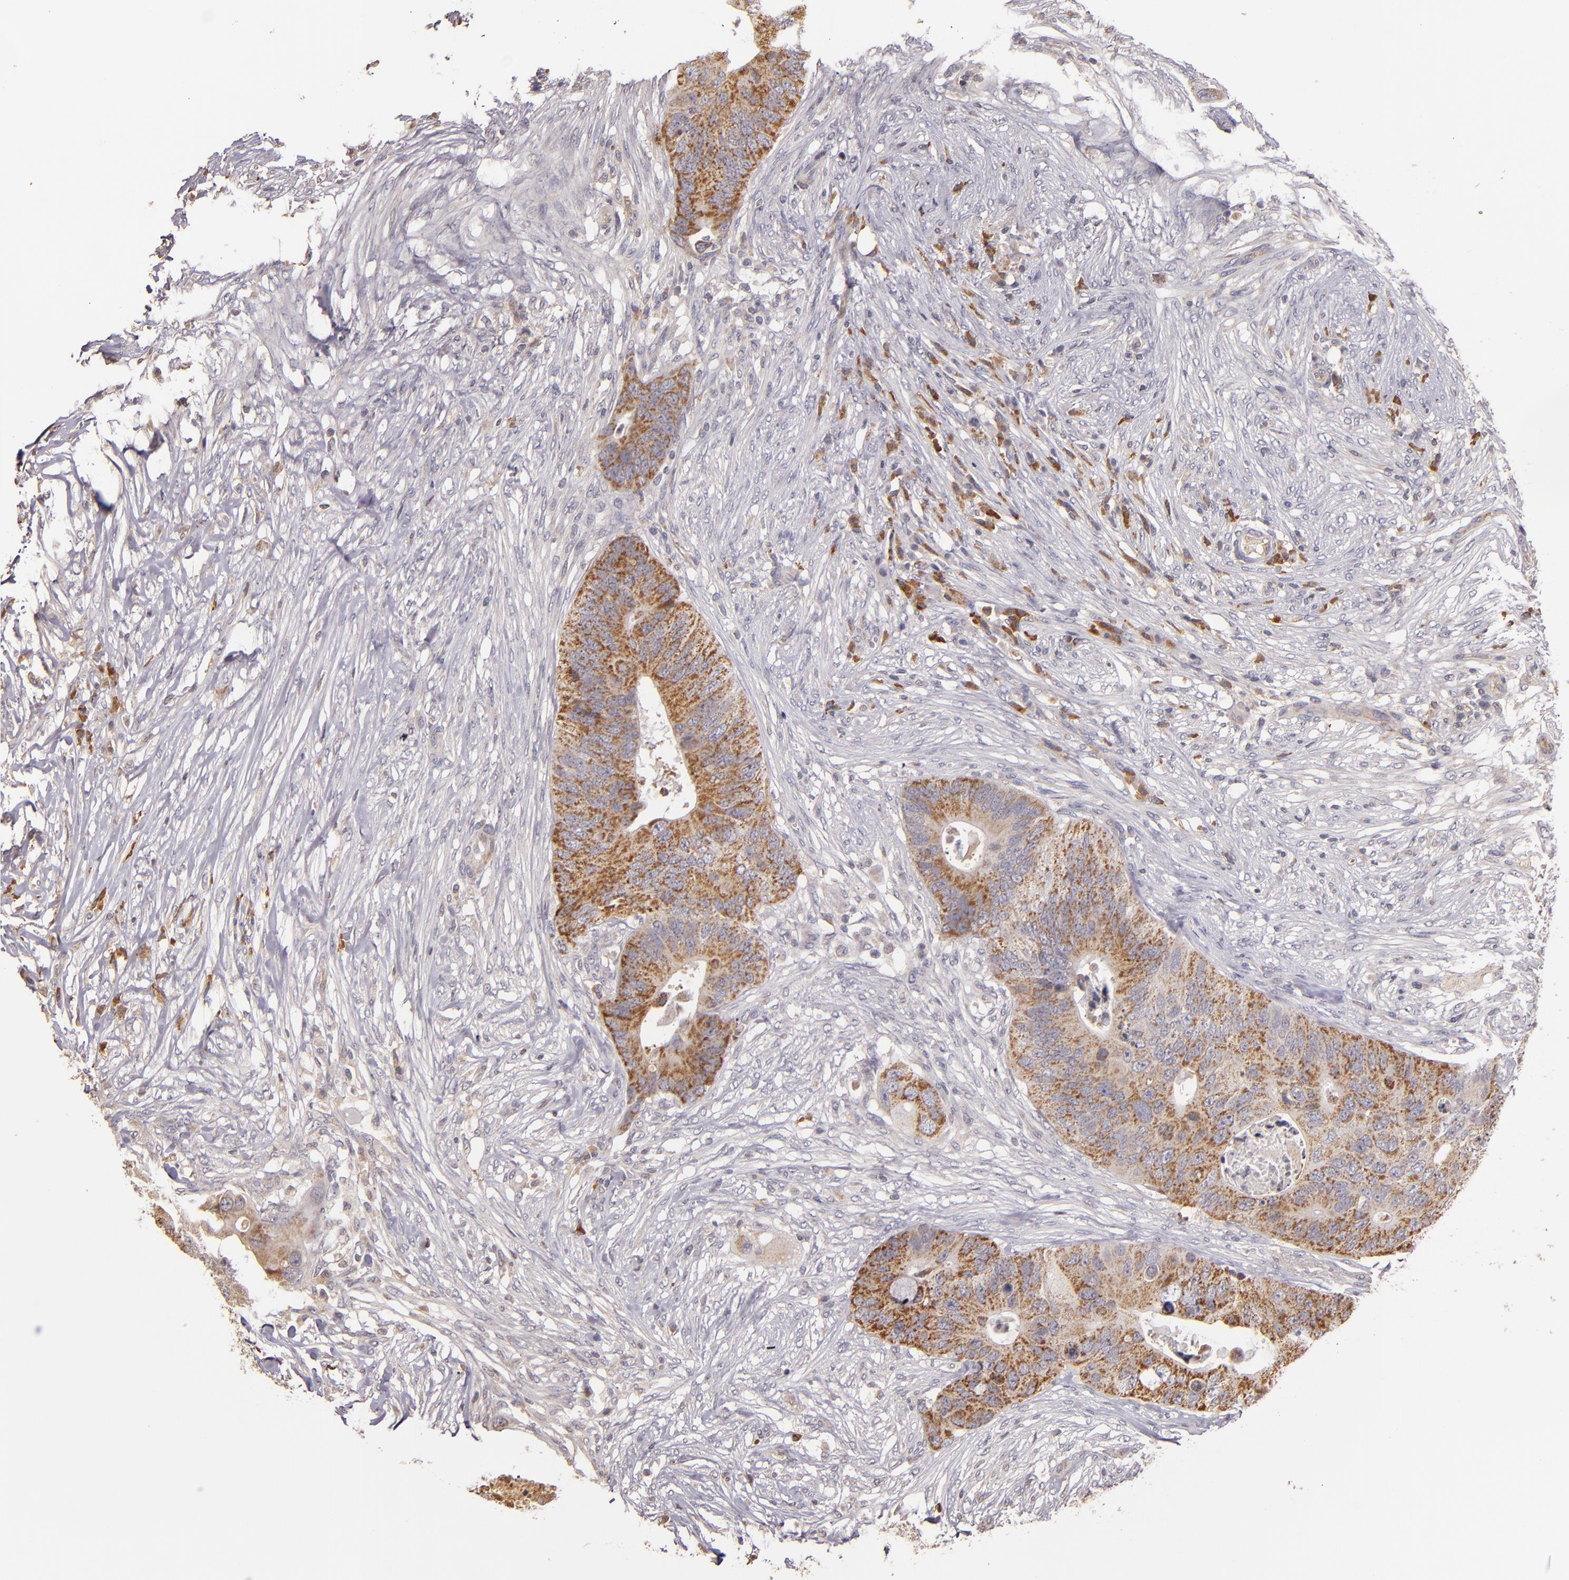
{"staining": {"intensity": "moderate", "quantity": ">75%", "location": "cytoplasmic/membranous"}, "tissue": "colorectal cancer", "cell_type": "Tumor cells", "image_type": "cancer", "snomed": [{"axis": "morphology", "description": "Adenocarcinoma, NOS"}, {"axis": "topography", "description": "Colon"}], "caption": "Immunohistochemical staining of human colorectal adenocarcinoma displays moderate cytoplasmic/membranous protein positivity in about >75% of tumor cells.", "gene": "ABL1", "patient": {"sex": "male", "age": 71}}